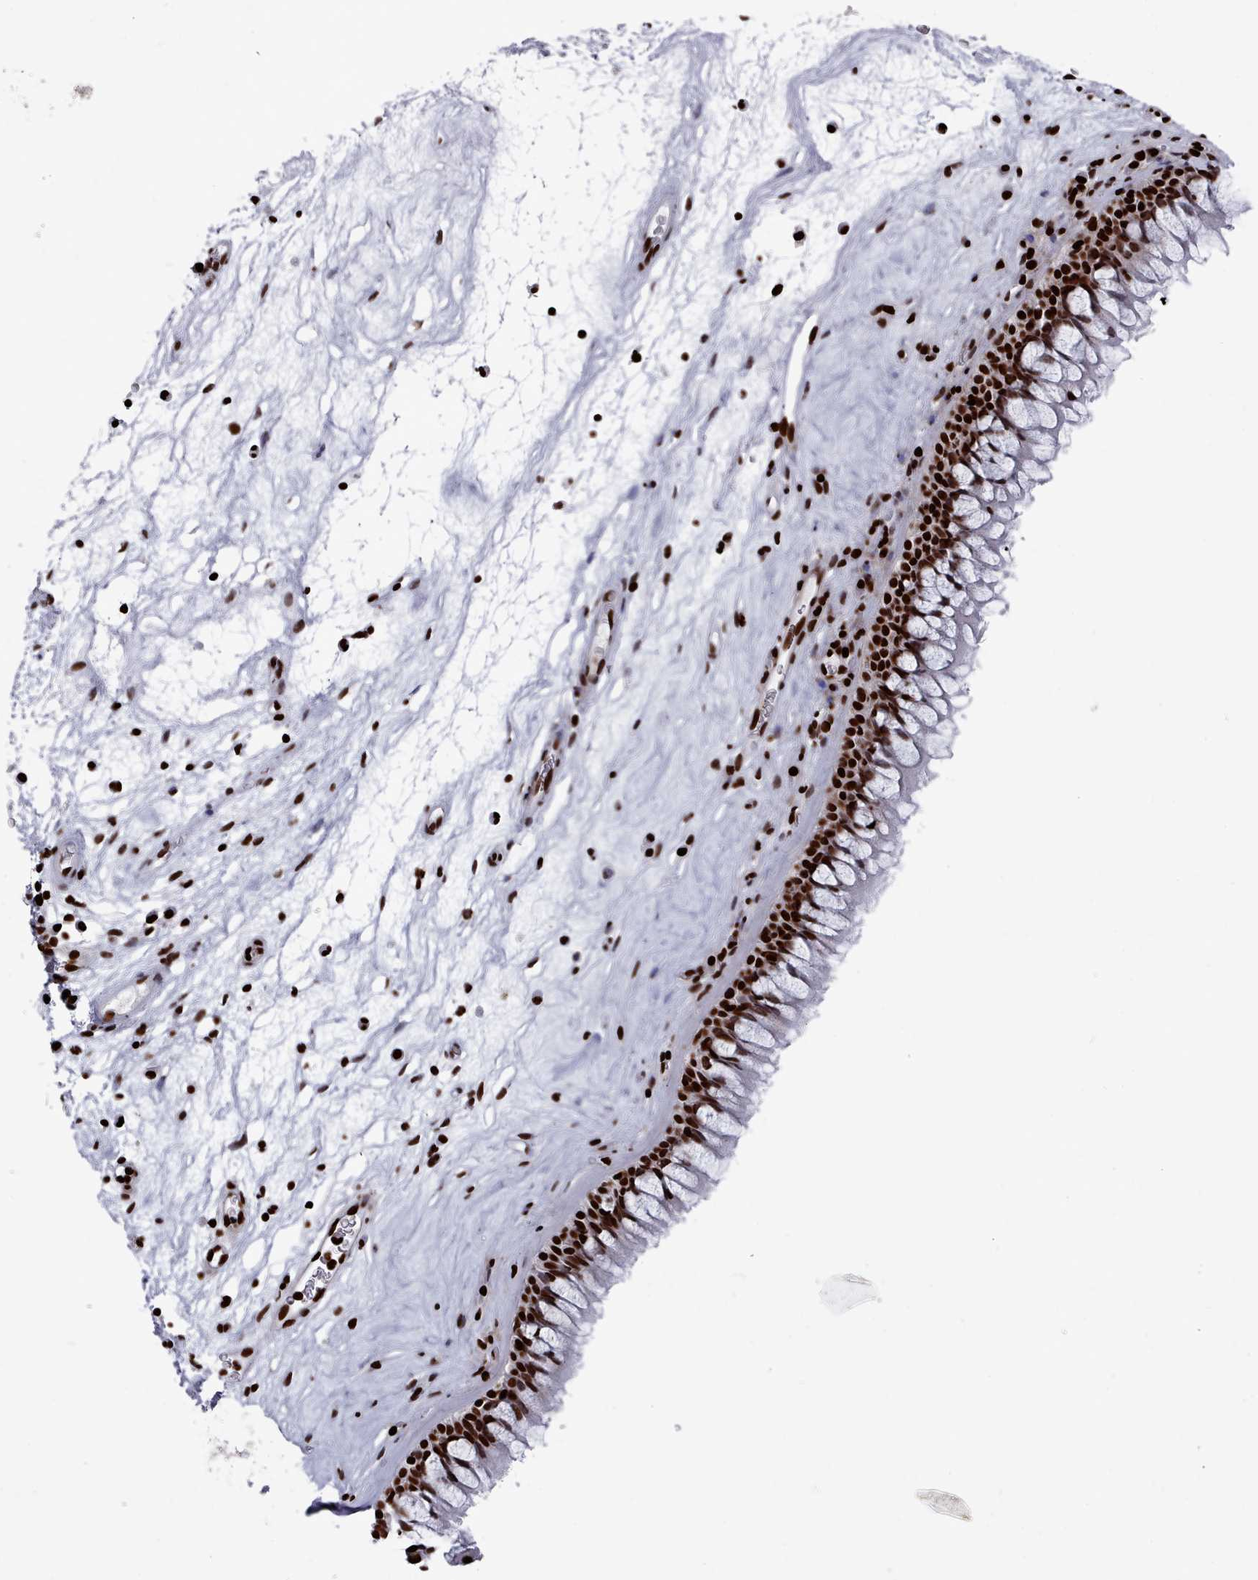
{"staining": {"intensity": "strong", "quantity": ">75%", "location": "nuclear"}, "tissue": "nasopharynx", "cell_type": "Respiratory epithelial cells", "image_type": "normal", "snomed": [{"axis": "morphology", "description": "Normal tissue, NOS"}, {"axis": "morphology", "description": "Inflammation, NOS"}, {"axis": "morphology", "description": "Malignant melanoma, Metastatic site"}, {"axis": "topography", "description": "Nasopharynx"}], "caption": "Respiratory epithelial cells display high levels of strong nuclear positivity in approximately >75% of cells in normal human nasopharynx.", "gene": "PCDHB11", "patient": {"sex": "male", "age": 70}}